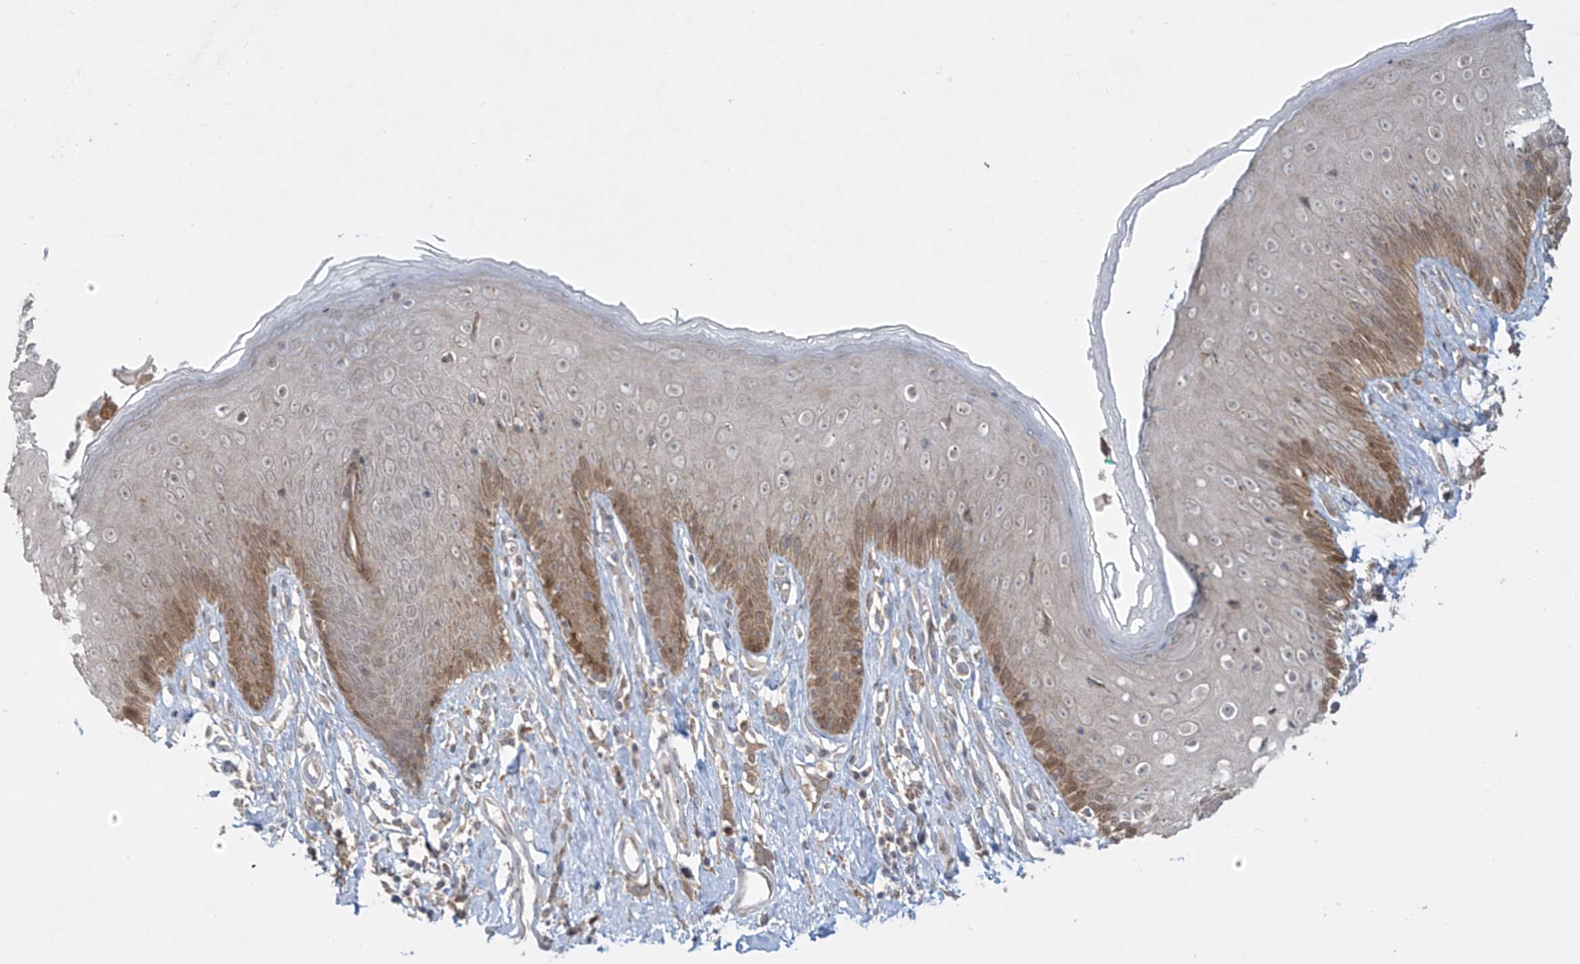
{"staining": {"intensity": "strong", "quantity": "<25%", "location": "nuclear"}, "tissue": "skin", "cell_type": "Epidermal cells", "image_type": "normal", "snomed": [{"axis": "morphology", "description": "Normal tissue, NOS"}, {"axis": "morphology", "description": "Squamous cell carcinoma, NOS"}, {"axis": "topography", "description": "Vulva"}], "caption": "Immunohistochemical staining of unremarkable skin reveals <25% levels of strong nuclear protein expression in approximately <25% of epidermal cells.", "gene": "PPAT", "patient": {"sex": "female", "age": 85}}